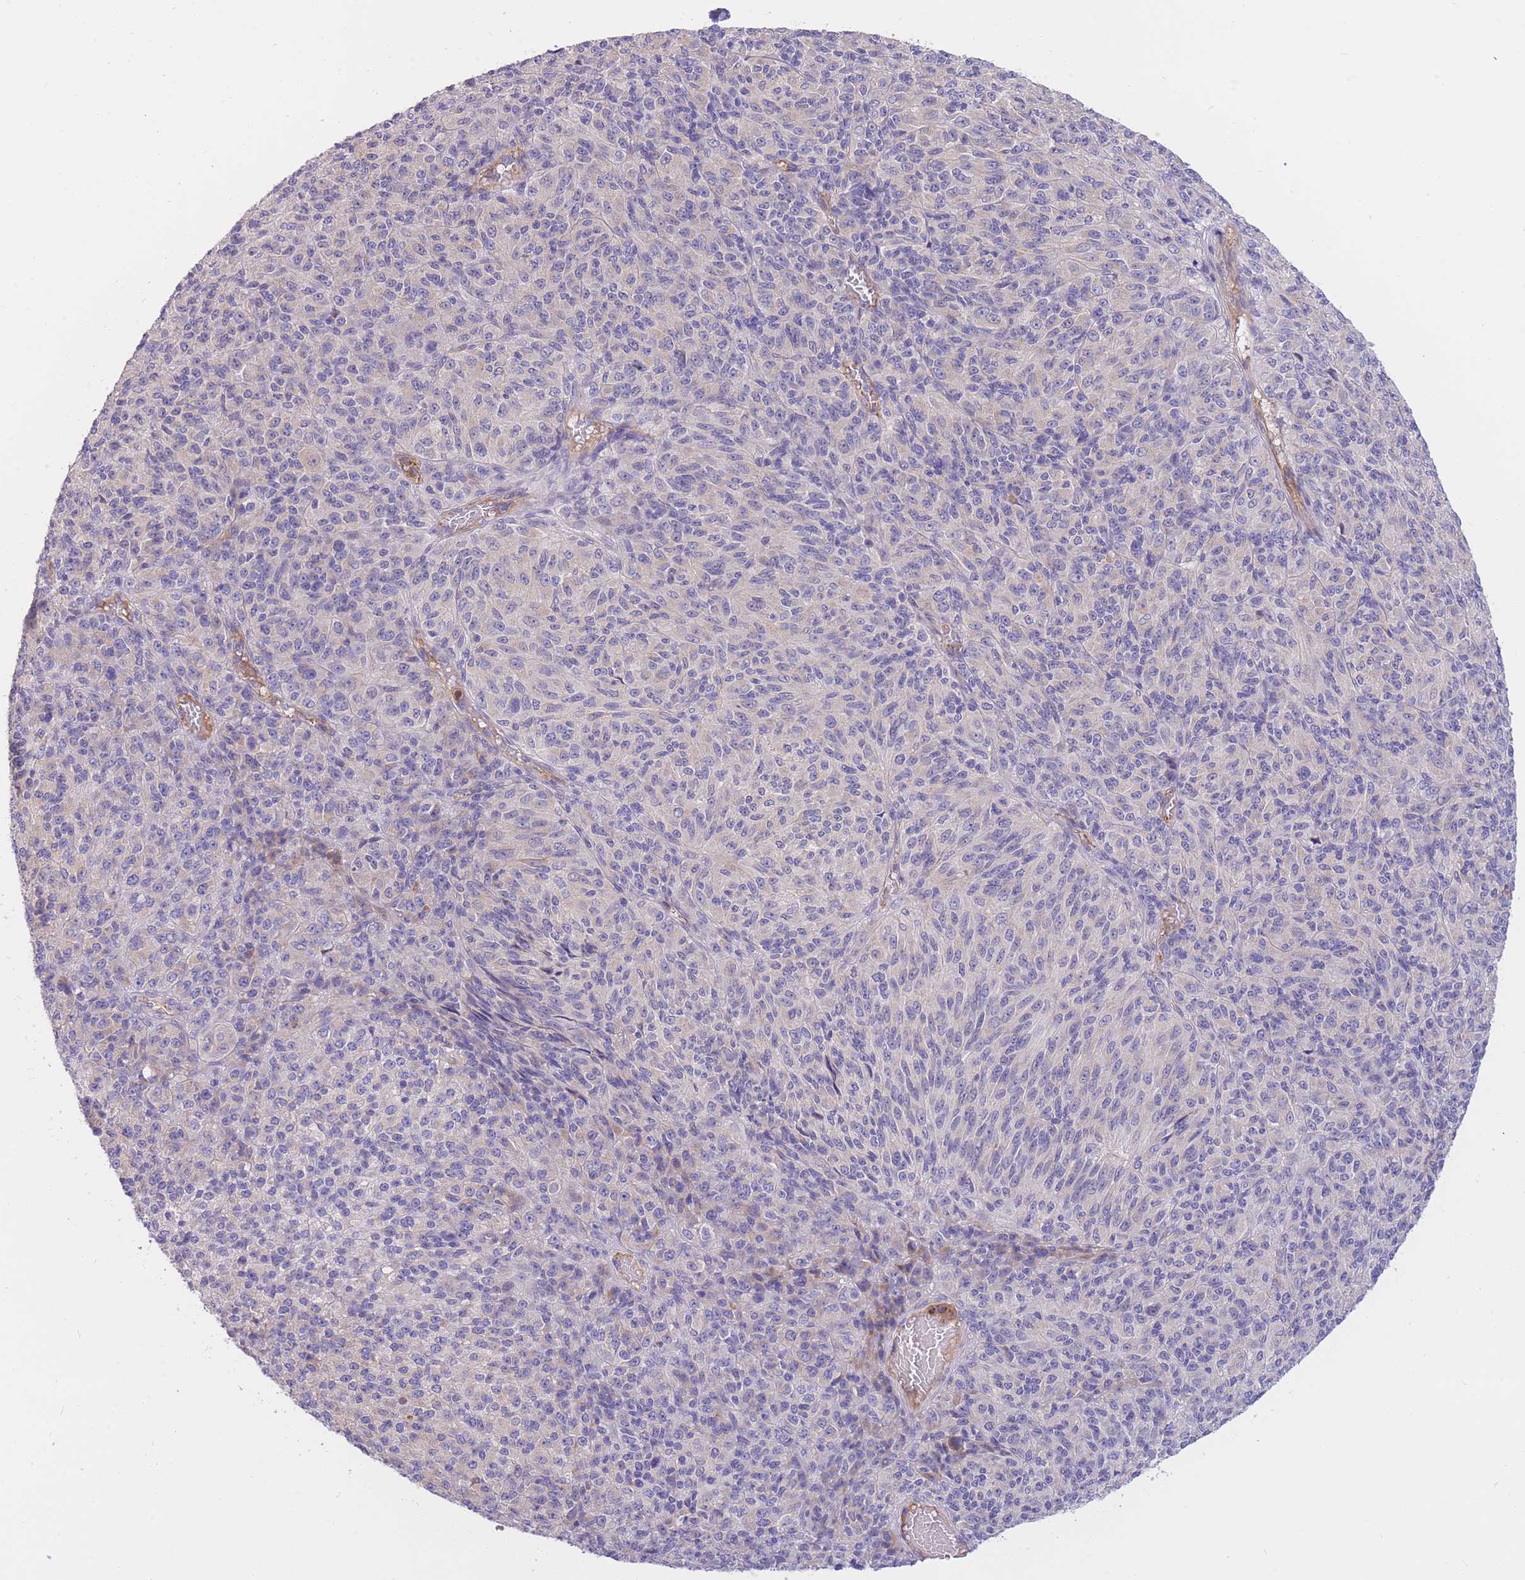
{"staining": {"intensity": "negative", "quantity": "none", "location": "none"}, "tissue": "melanoma", "cell_type": "Tumor cells", "image_type": "cancer", "snomed": [{"axis": "morphology", "description": "Malignant melanoma, Metastatic site"}, {"axis": "topography", "description": "Brain"}], "caption": "An image of human melanoma is negative for staining in tumor cells.", "gene": "SULT1A1", "patient": {"sex": "female", "age": 56}}